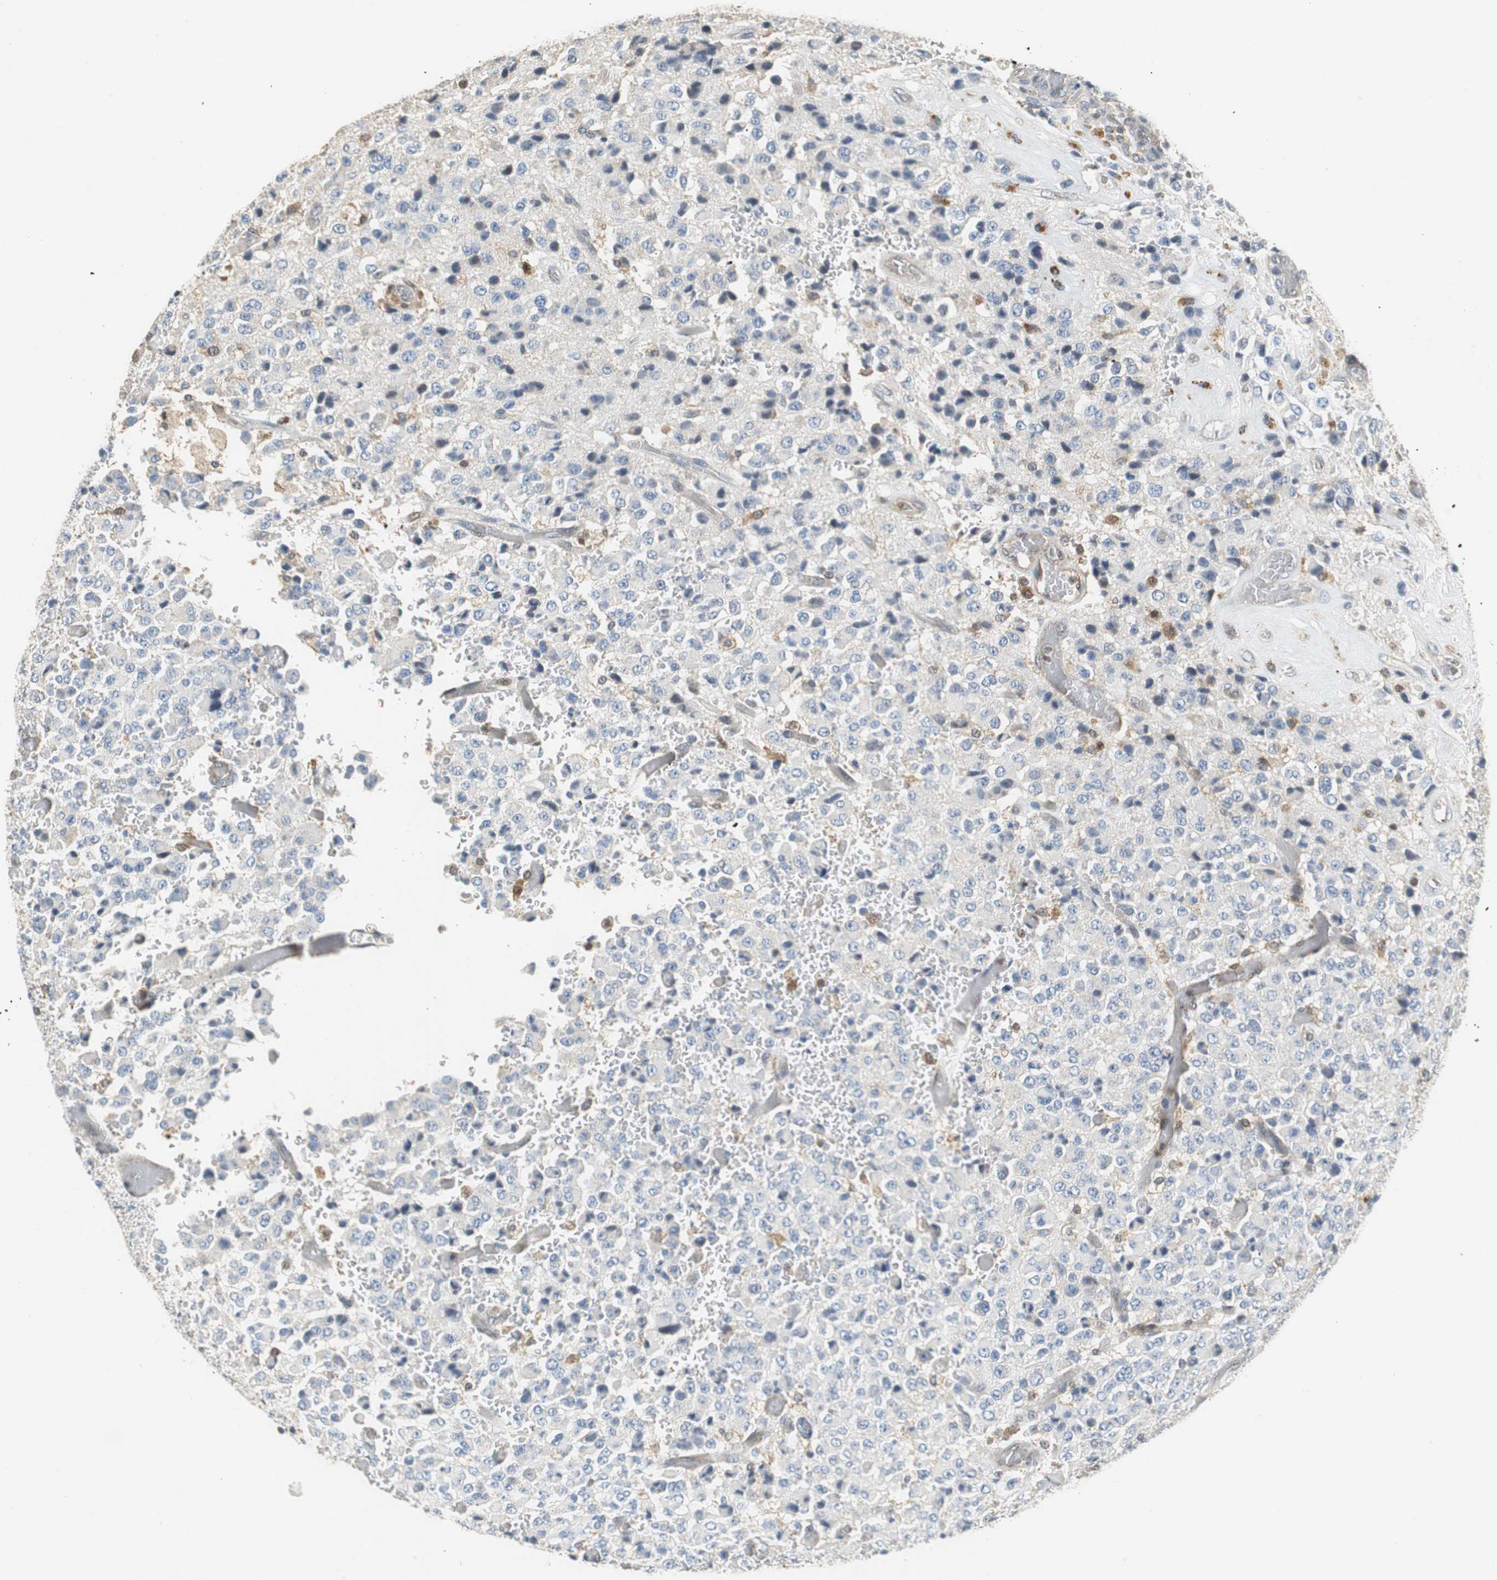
{"staining": {"intensity": "weak", "quantity": "25%-75%", "location": "cytoplasmic/membranous"}, "tissue": "glioma", "cell_type": "Tumor cells", "image_type": "cancer", "snomed": [{"axis": "morphology", "description": "Glioma, malignant, High grade"}, {"axis": "topography", "description": "pancreas cauda"}], "caption": "A high-resolution photomicrograph shows IHC staining of glioma, which demonstrates weak cytoplasmic/membranous expression in about 25%-75% of tumor cells.", "gene": "GSDMD", "patient": {"sex": "male", "age": 60}}